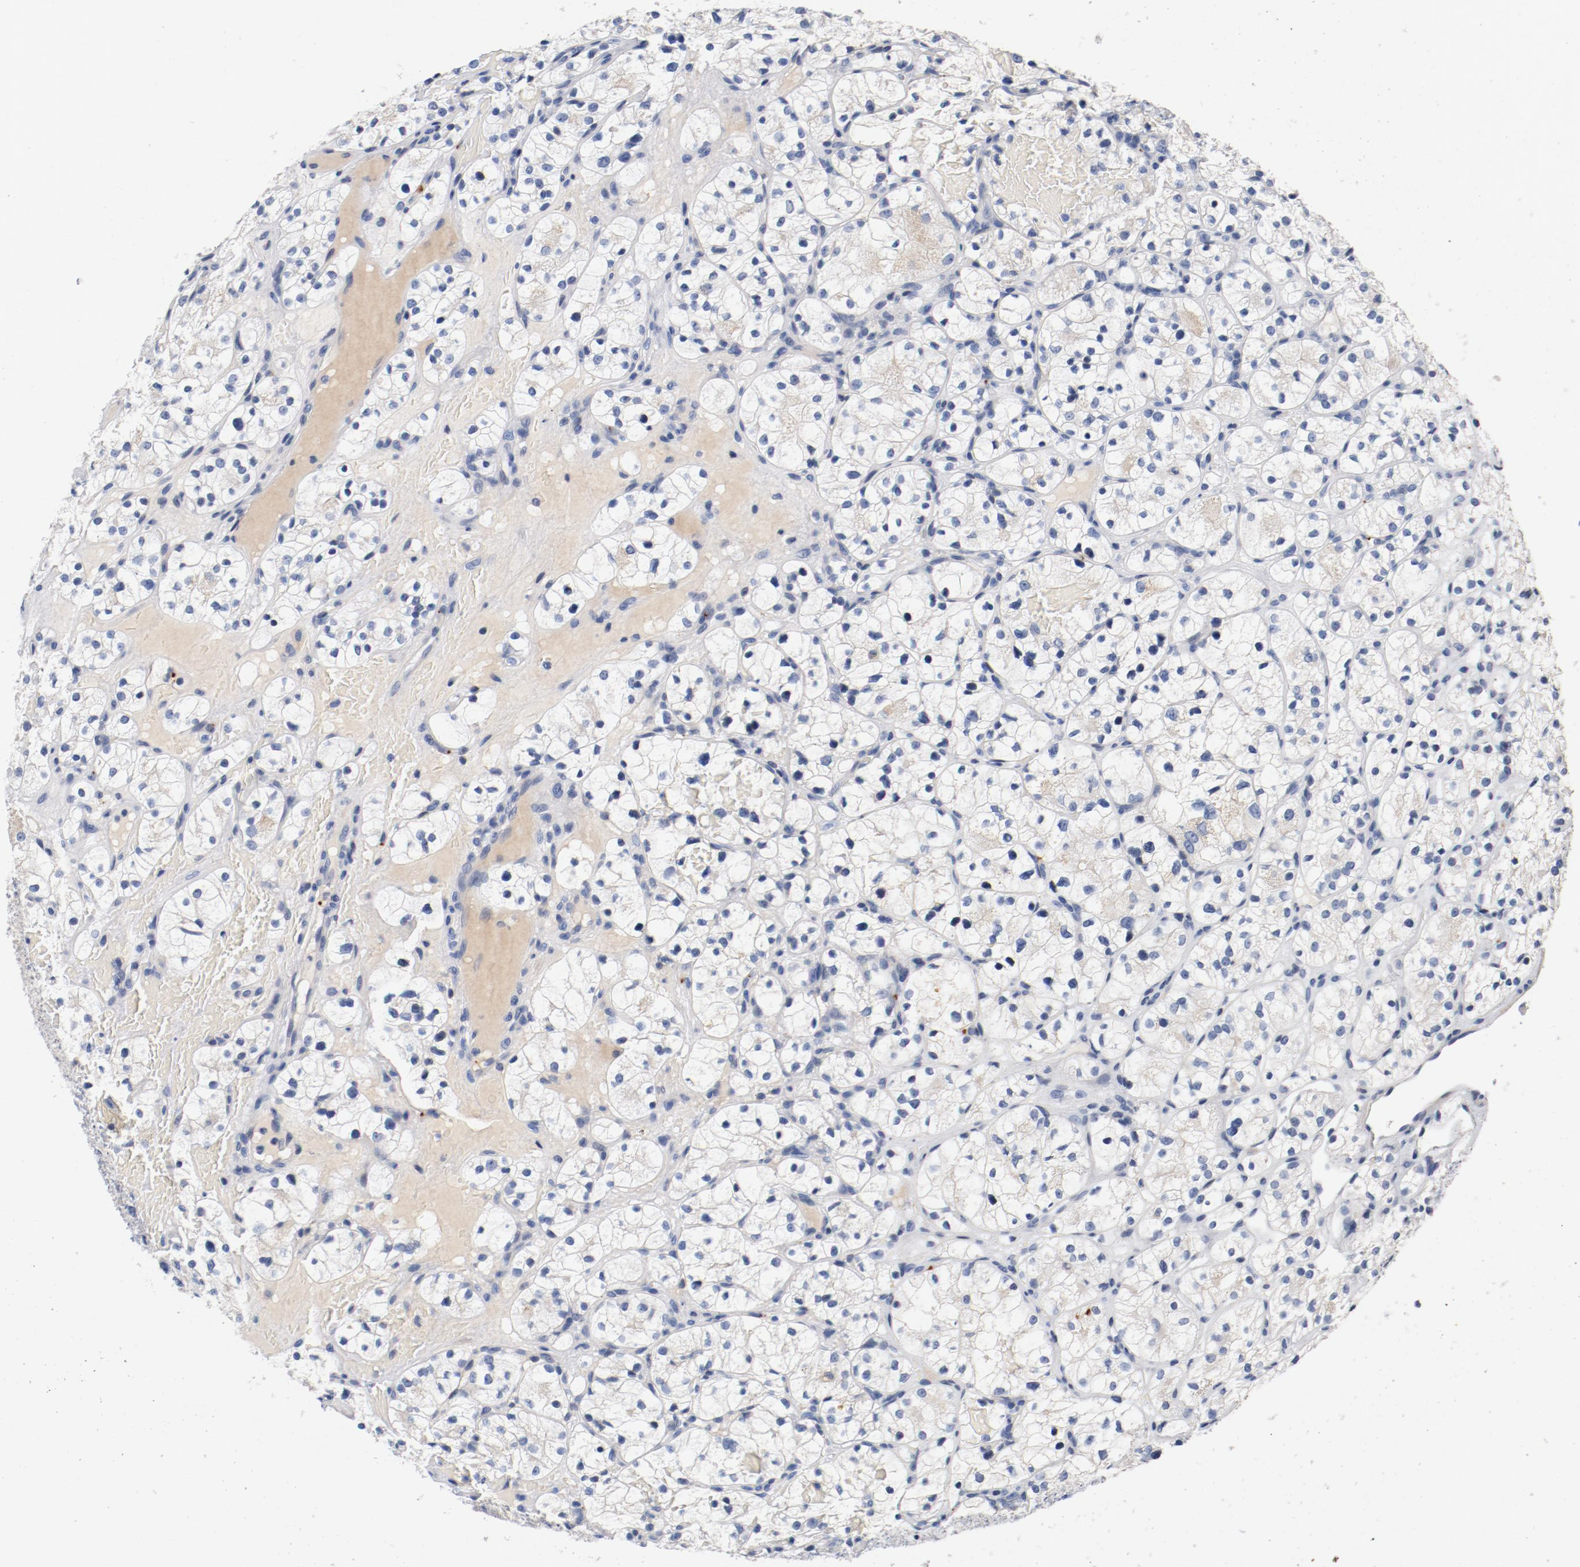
{"staining": {"intensity": "weak", "quantity": "<25%", "location": "cytoplasmic/membranous"}, "tissue": "renal cancer", "cell_type": "Tumor cells", "image_type": "cancer", "snomed": [{"axis": "morphology", "description": "Adenocarcinoma, NOS"}, {"axis": "topography", "description": "Kidney"}], "caption": "Tumor cells are negative for protein expression in human renal cancer (adenocarcinoma).", "gene": "PIM1", "patient": {"sex": "female", "age": 60}}